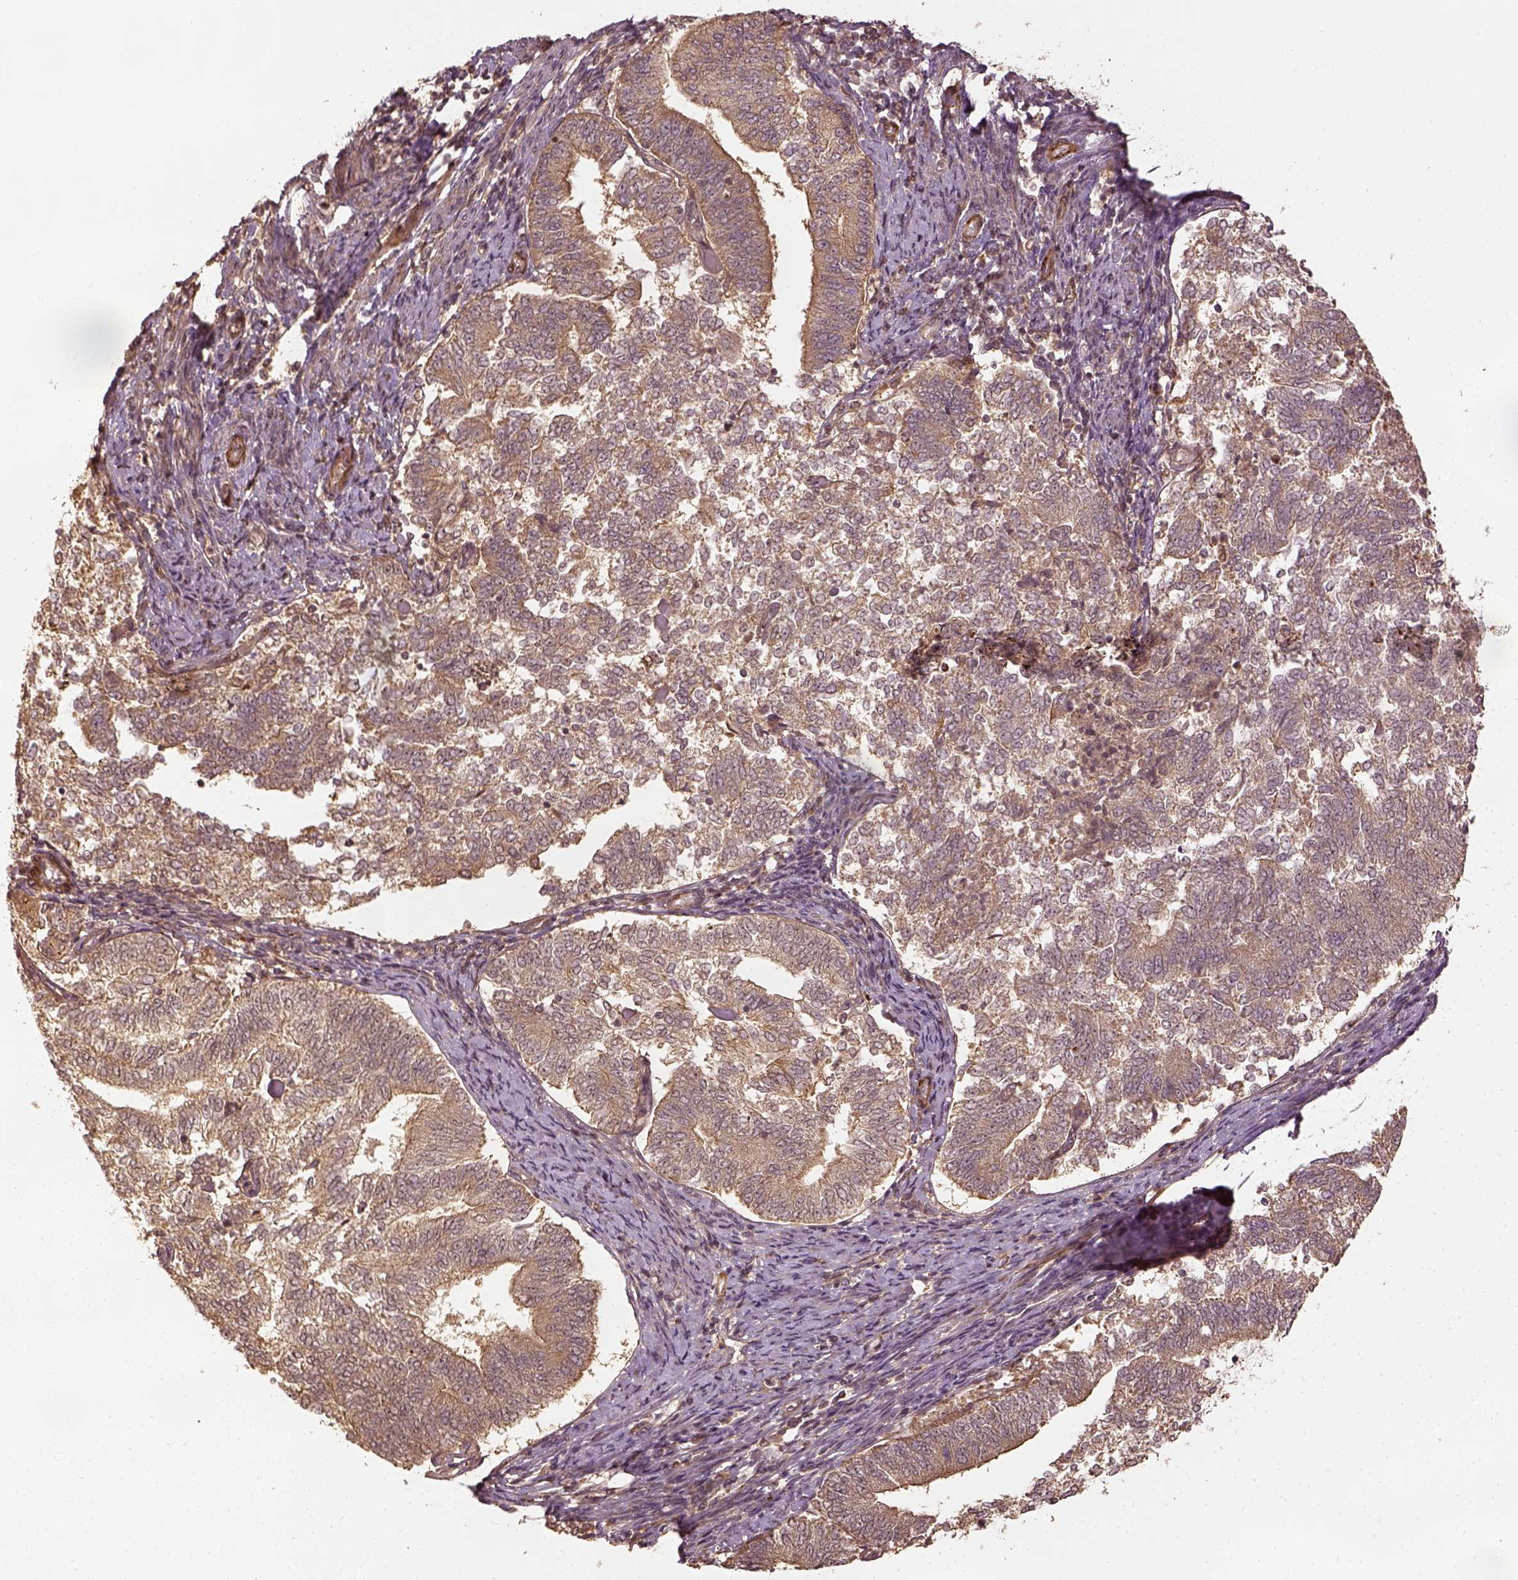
{"staining": {"intensity": "weak", "quantity": ">75%", "location": "cytoplasmic/membranous"}, "tissue": "endometrial cancer", "cell_type": "Tumor cells", "image_type": "cancer", "snomed": [{"axis": "morphology", "description": "Adenocarcinoma, NOS"}, {"axis": "topography", "description": "Endometrium"}], "caption": "Endometrial cancer (adenocarcinoma) stained with a protein marker demonstrates weak staining in tumor cells.", "gene": "VEGFA", "patient": {"sex": "female", "age": 65}}